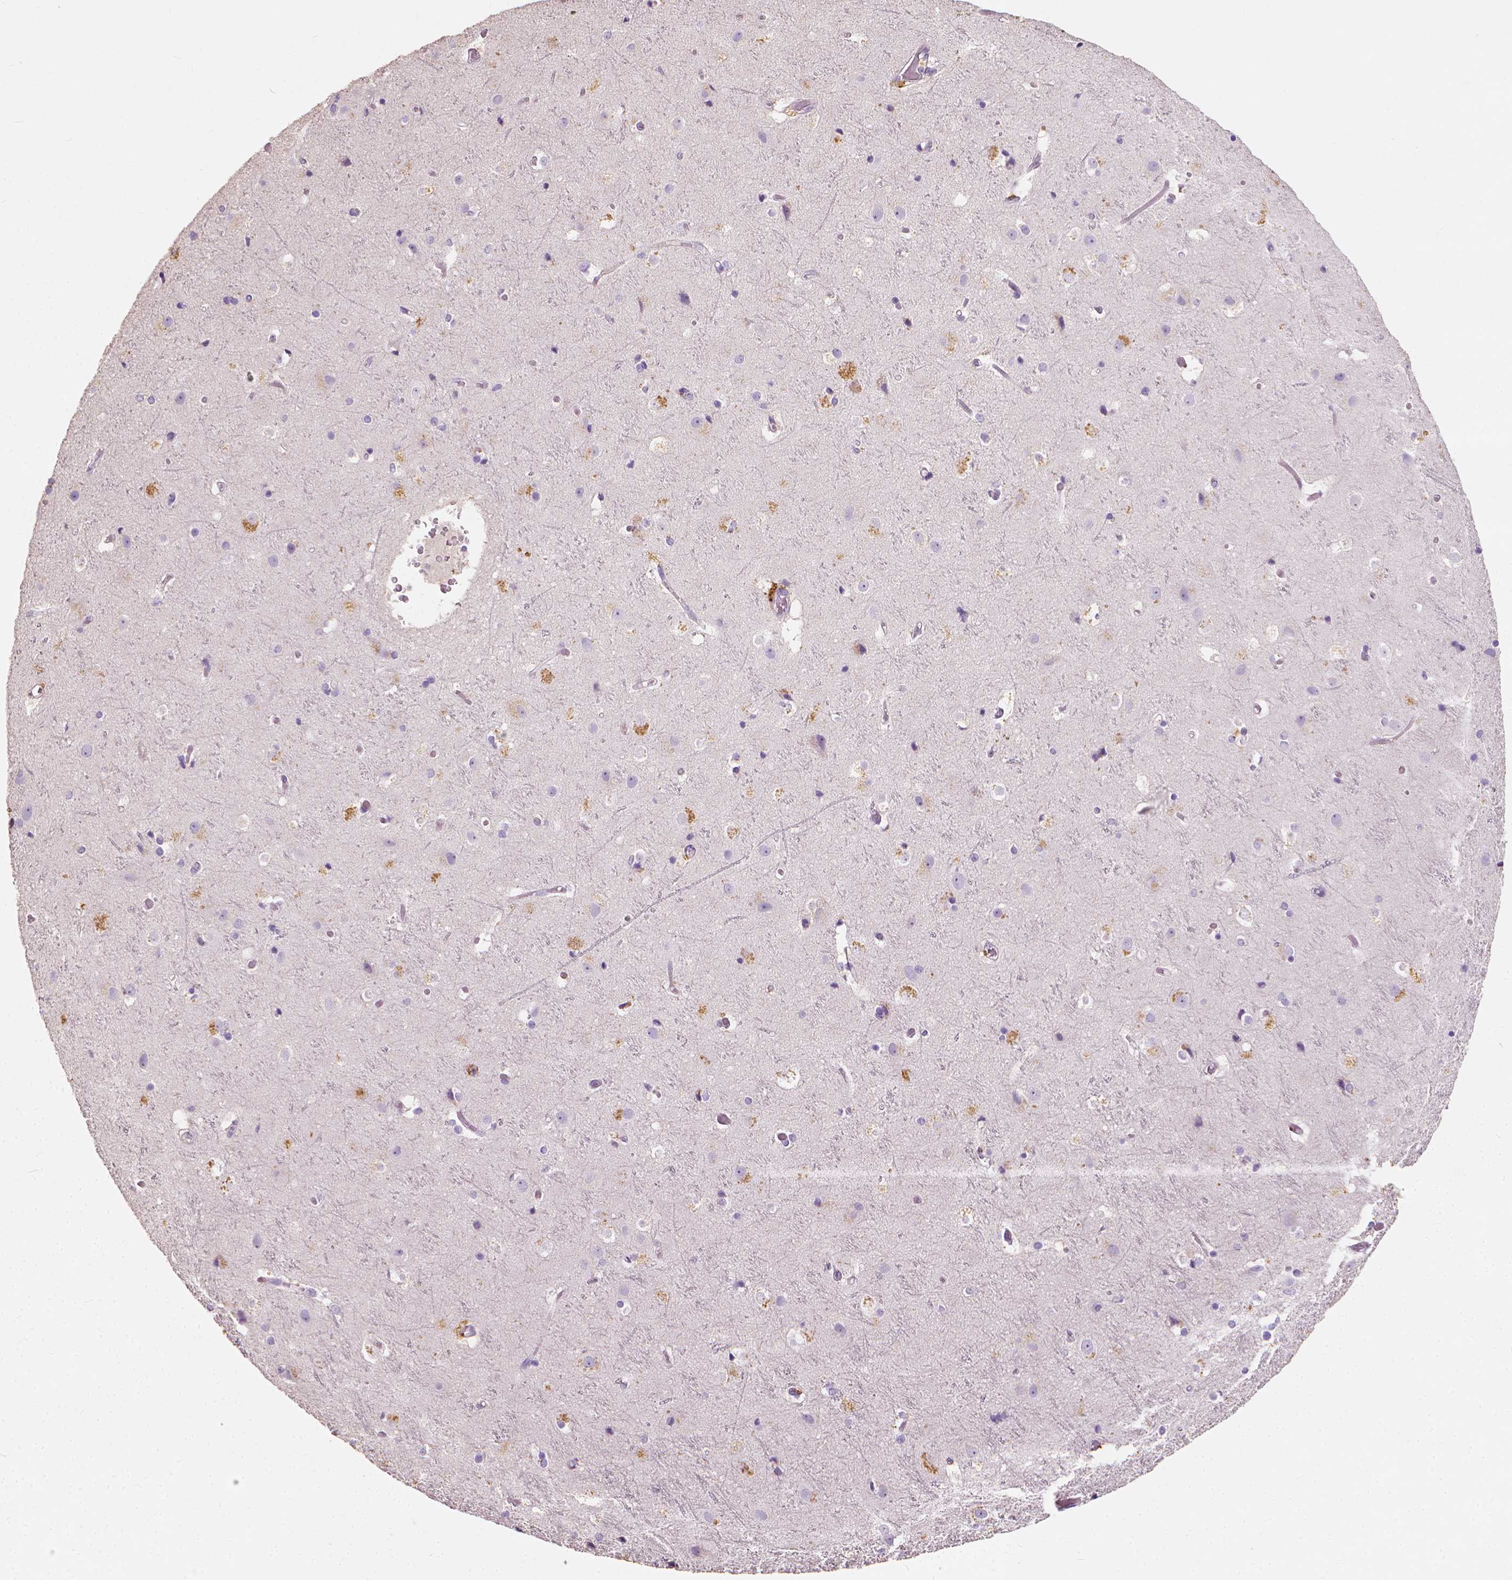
{"staining": {"intensity": "negative", "quantity": "none", "location": "none"}, "tissue": "cerebral cortex", "cell_type": "Endothelial cells", "image_type": "normal", "snomed": [{"axis": "morphology", "description": "Normal tissue, NOS"}, {"axis": "topography", "description": "Cerebral cortex"}], "caption": "Cerebral cortex stained for a protein using immunohistochemistry (IHC) shows no staining endothelial cells.", "gene": "DHCR24", "patient": {"sex": "female", "age": 52}}